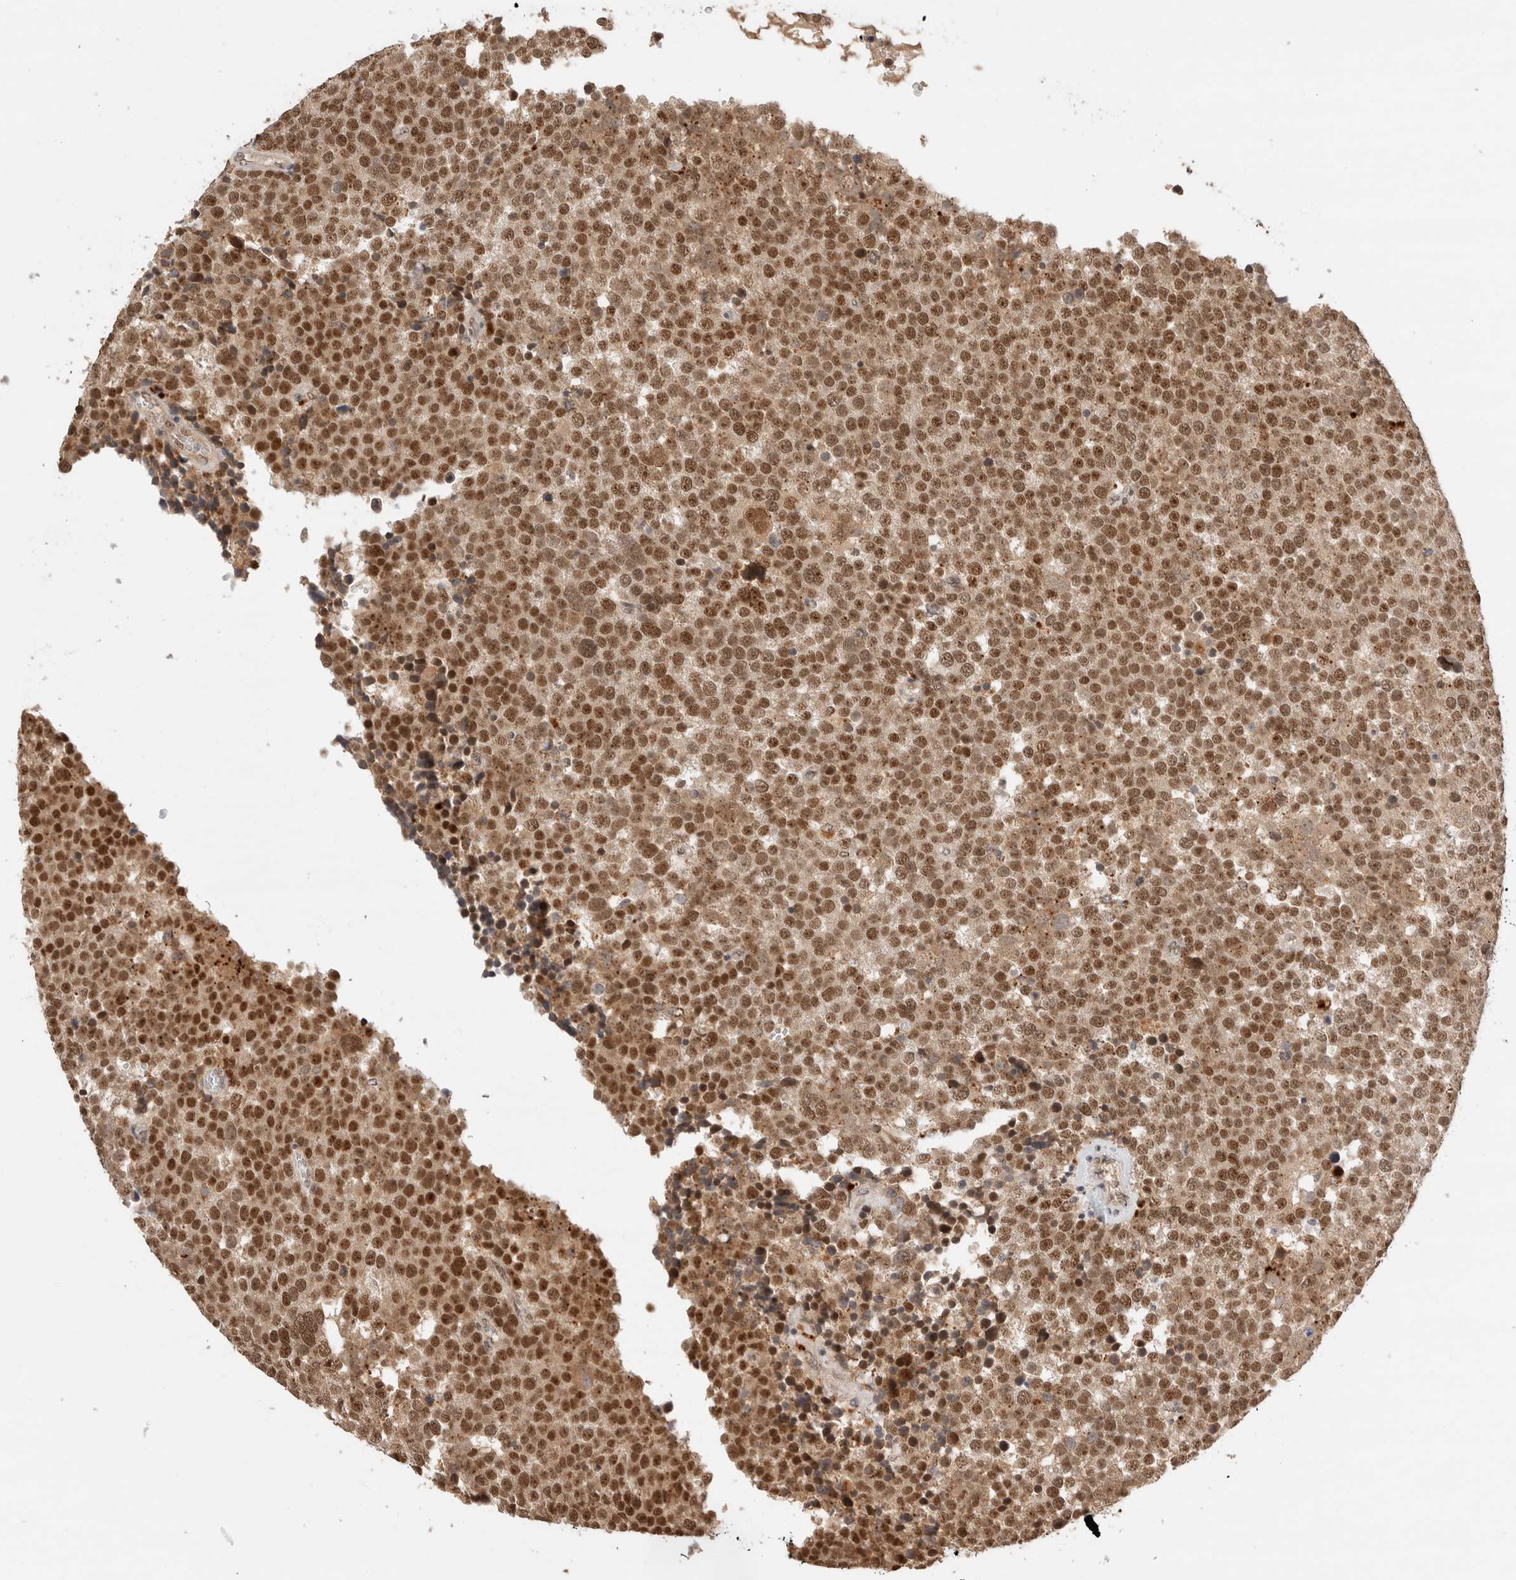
{"staining": {"intensity": "moderate", "quantity": ">75%", "location": "cytoplasmic/membranous,nuclear"}, "tissue": "testis cancer", "cell_type": "Tumor cells", "image_type": "cancer", "snomed": [{"axis": "morphology", "description": "Seminoma, NOS"}, {"axis": "topography", "description": "Testis"}], "caption": "The immunohistochemical stain shows moderate cytoplasmic/membranous and nuclear expression in tumor cells of testis cancer (seminoma) tissue.", "gene": "MPHOSPH6", "patient": {"sex": "male", "age": 71}}